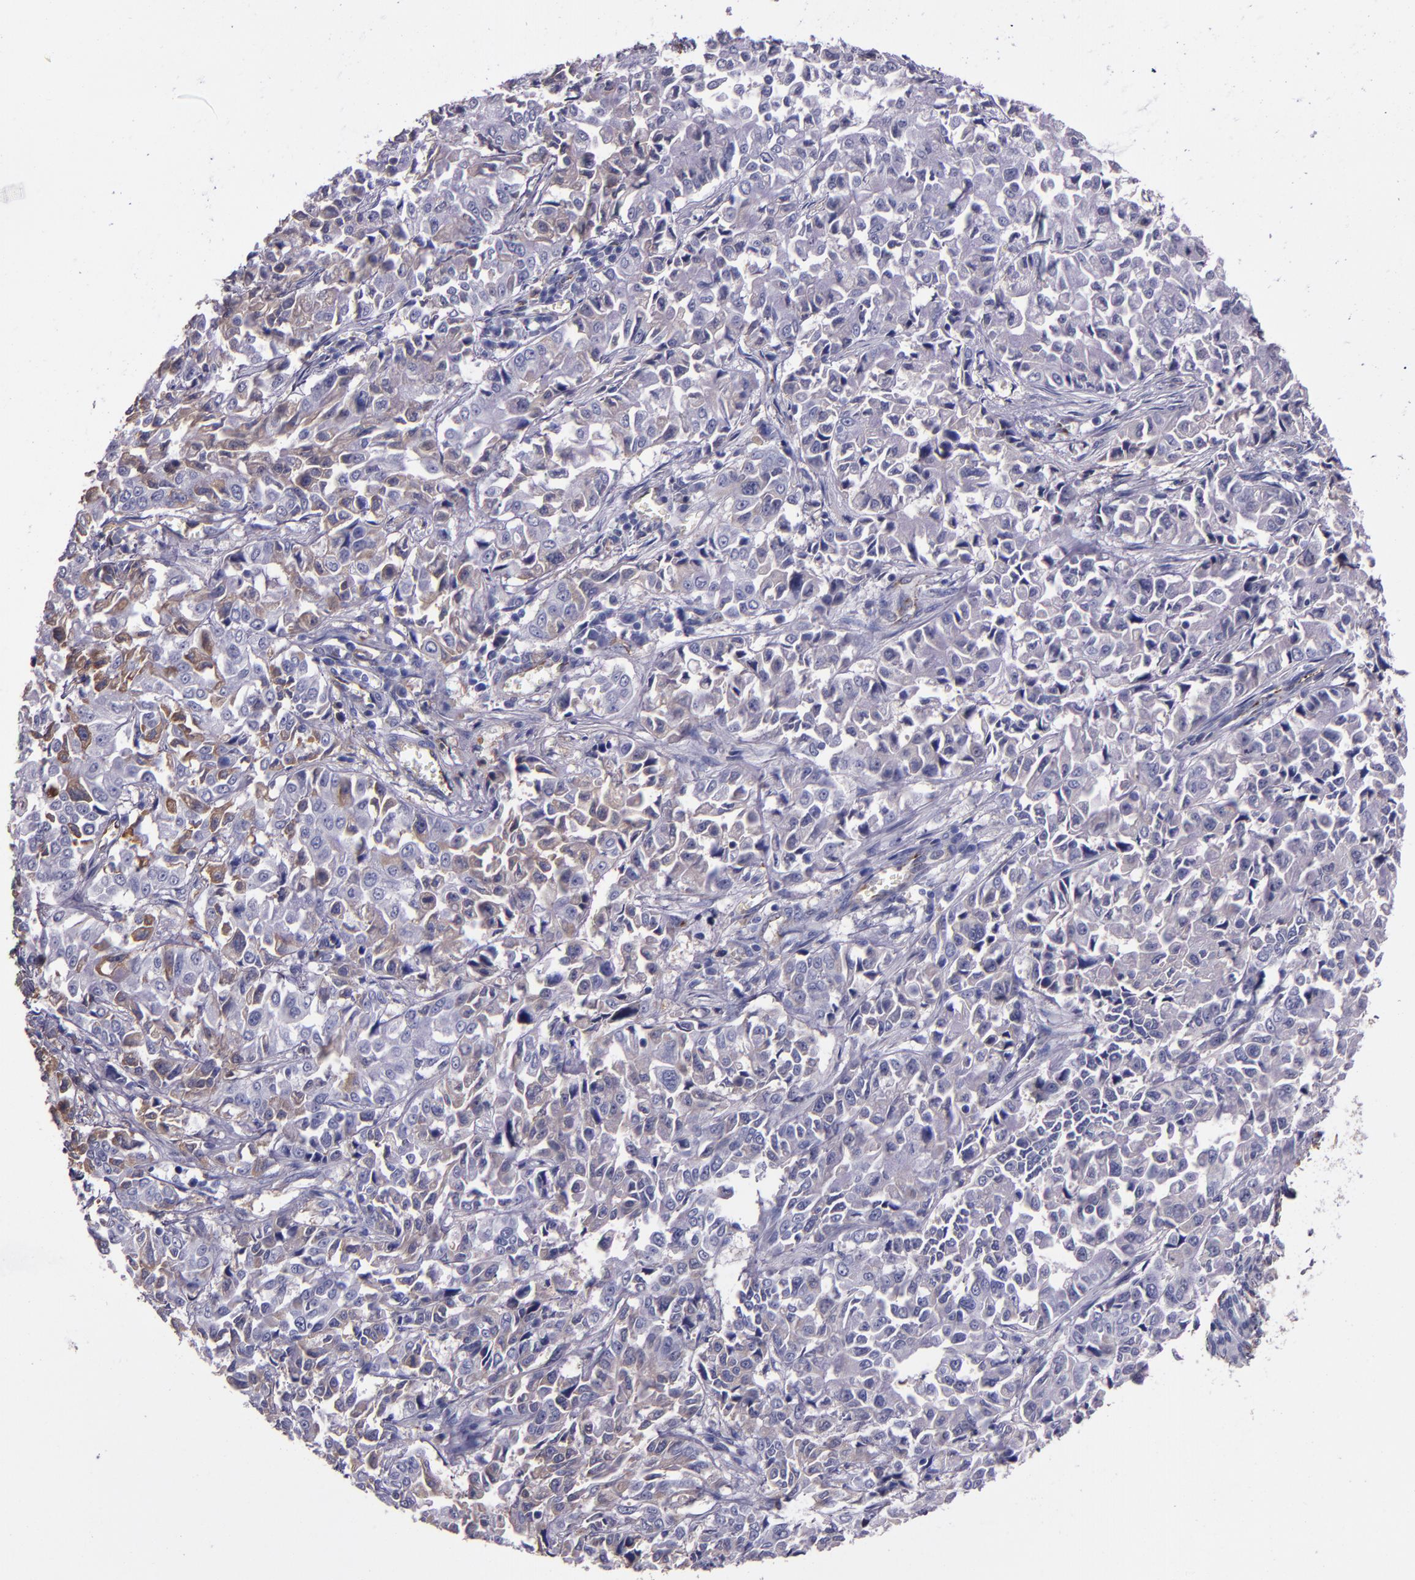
{"staining": {"intensity": "weak", "quantity": ">75%", "location": "cytoplasmic/membranous"}, "tissue": "pancreatic cancer", "cell_type": "Tumor cells", "image_type": "cancer", "snomed": [{"axis": "morphology", "description": "Adenocarcinoma, NOS"}, {"axis": "topography", "description": "Pancreas"}], "caption": "An immunohistochemistry (IHC) micrograph of tumor tissue is shown. Protein staining in brown labels weak cytoplasmic/membranous positivity in pancreatic adenocarcinoma within tumor cells.", "gene": "A2M", "patient": {"sex": "female", "age": 52}}